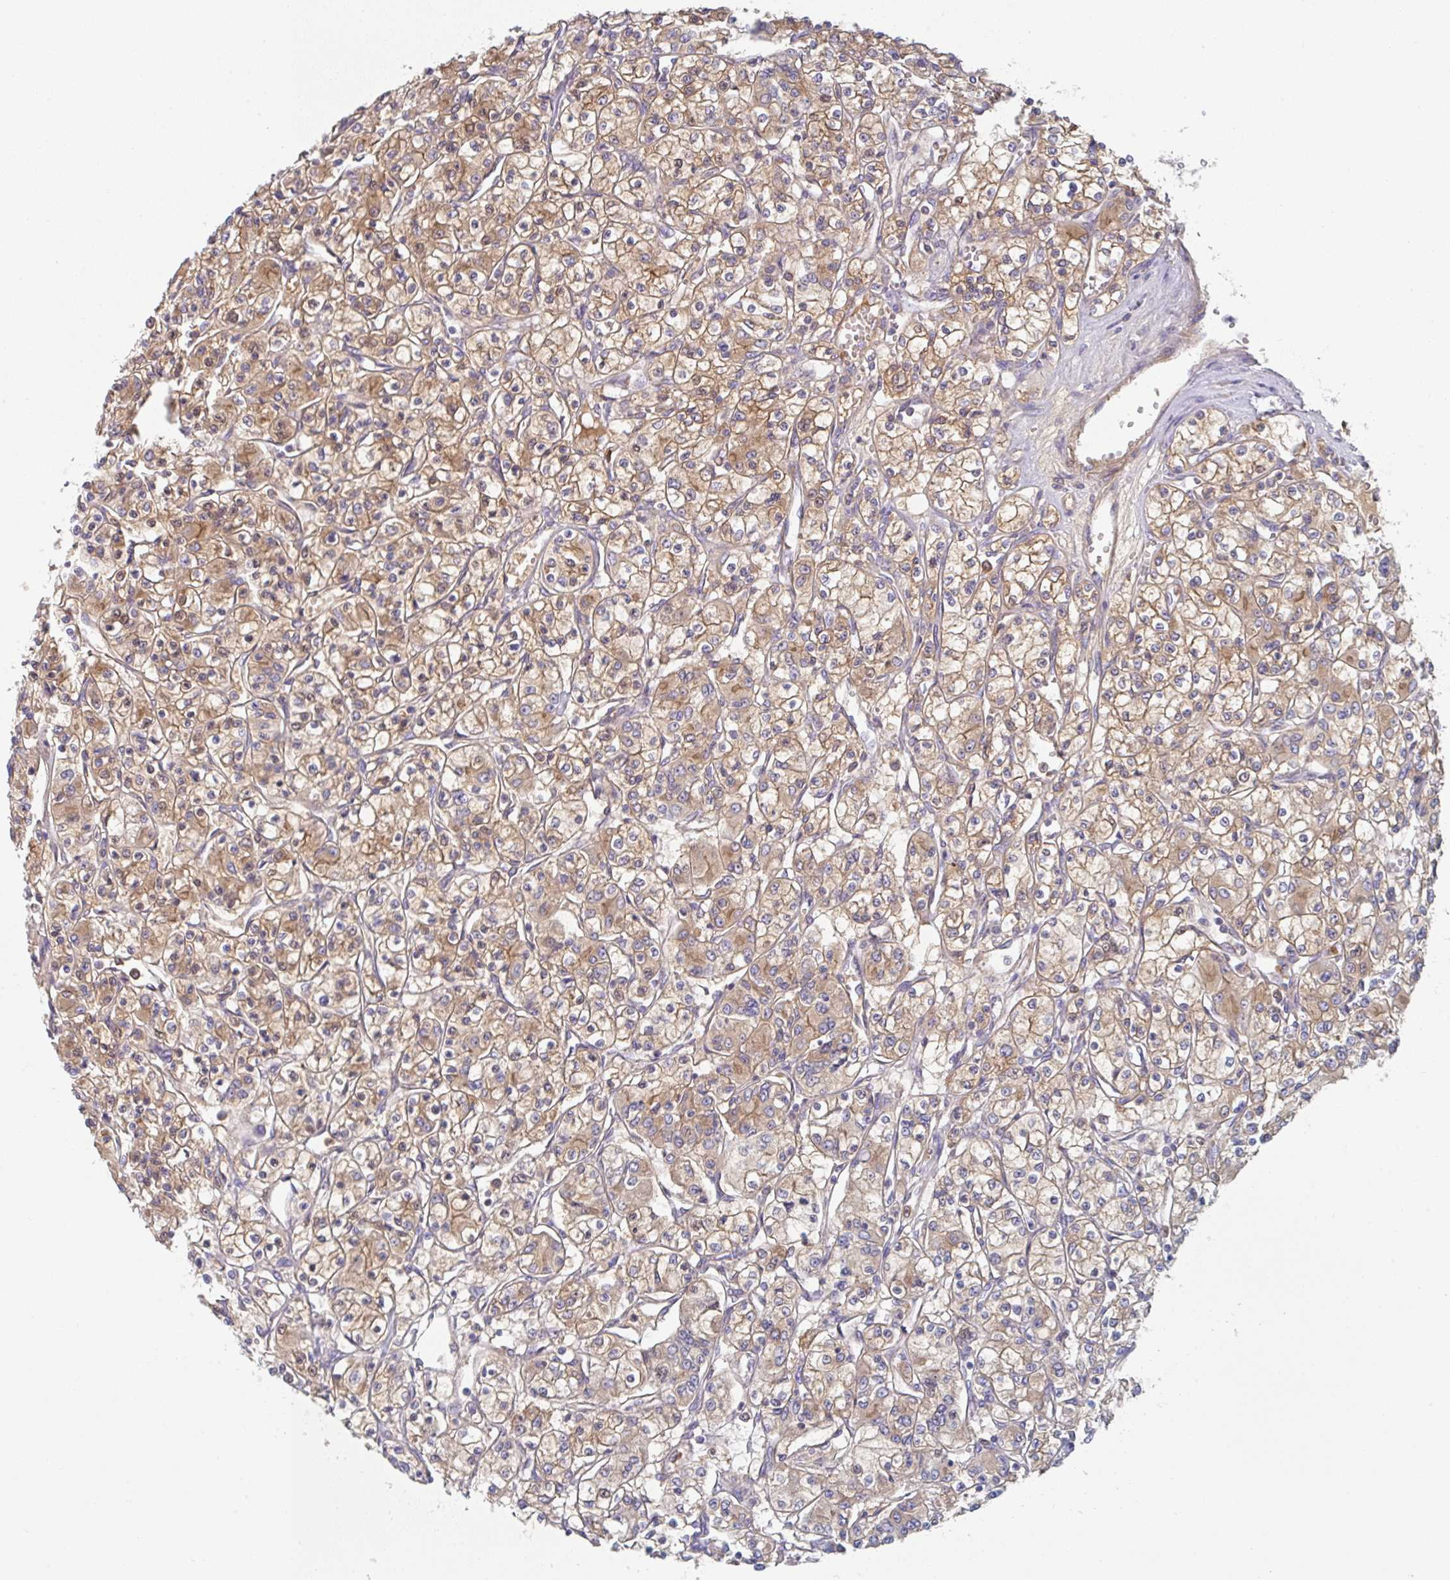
{"staining": {"intensity": "moderate", "quantity": ">75%", "location": "cytoplasmic/membranous"}, "tissue": "renal cancer", "cell_type": "Tumor cells", "image_type": "cancer", "snomed": [{"axis": "morphology", "description": "Adenocarcinoma, NOS"}, {"axis": "topography", "description": "Kidney"}], "caption": "Adenocarcinoma (renal) stained for a protein displays moderate cytoplasmic/membranous positivity in tumor cells.", "gene": "AMPD2", "patient": {"sex": "female", "age": 59}}